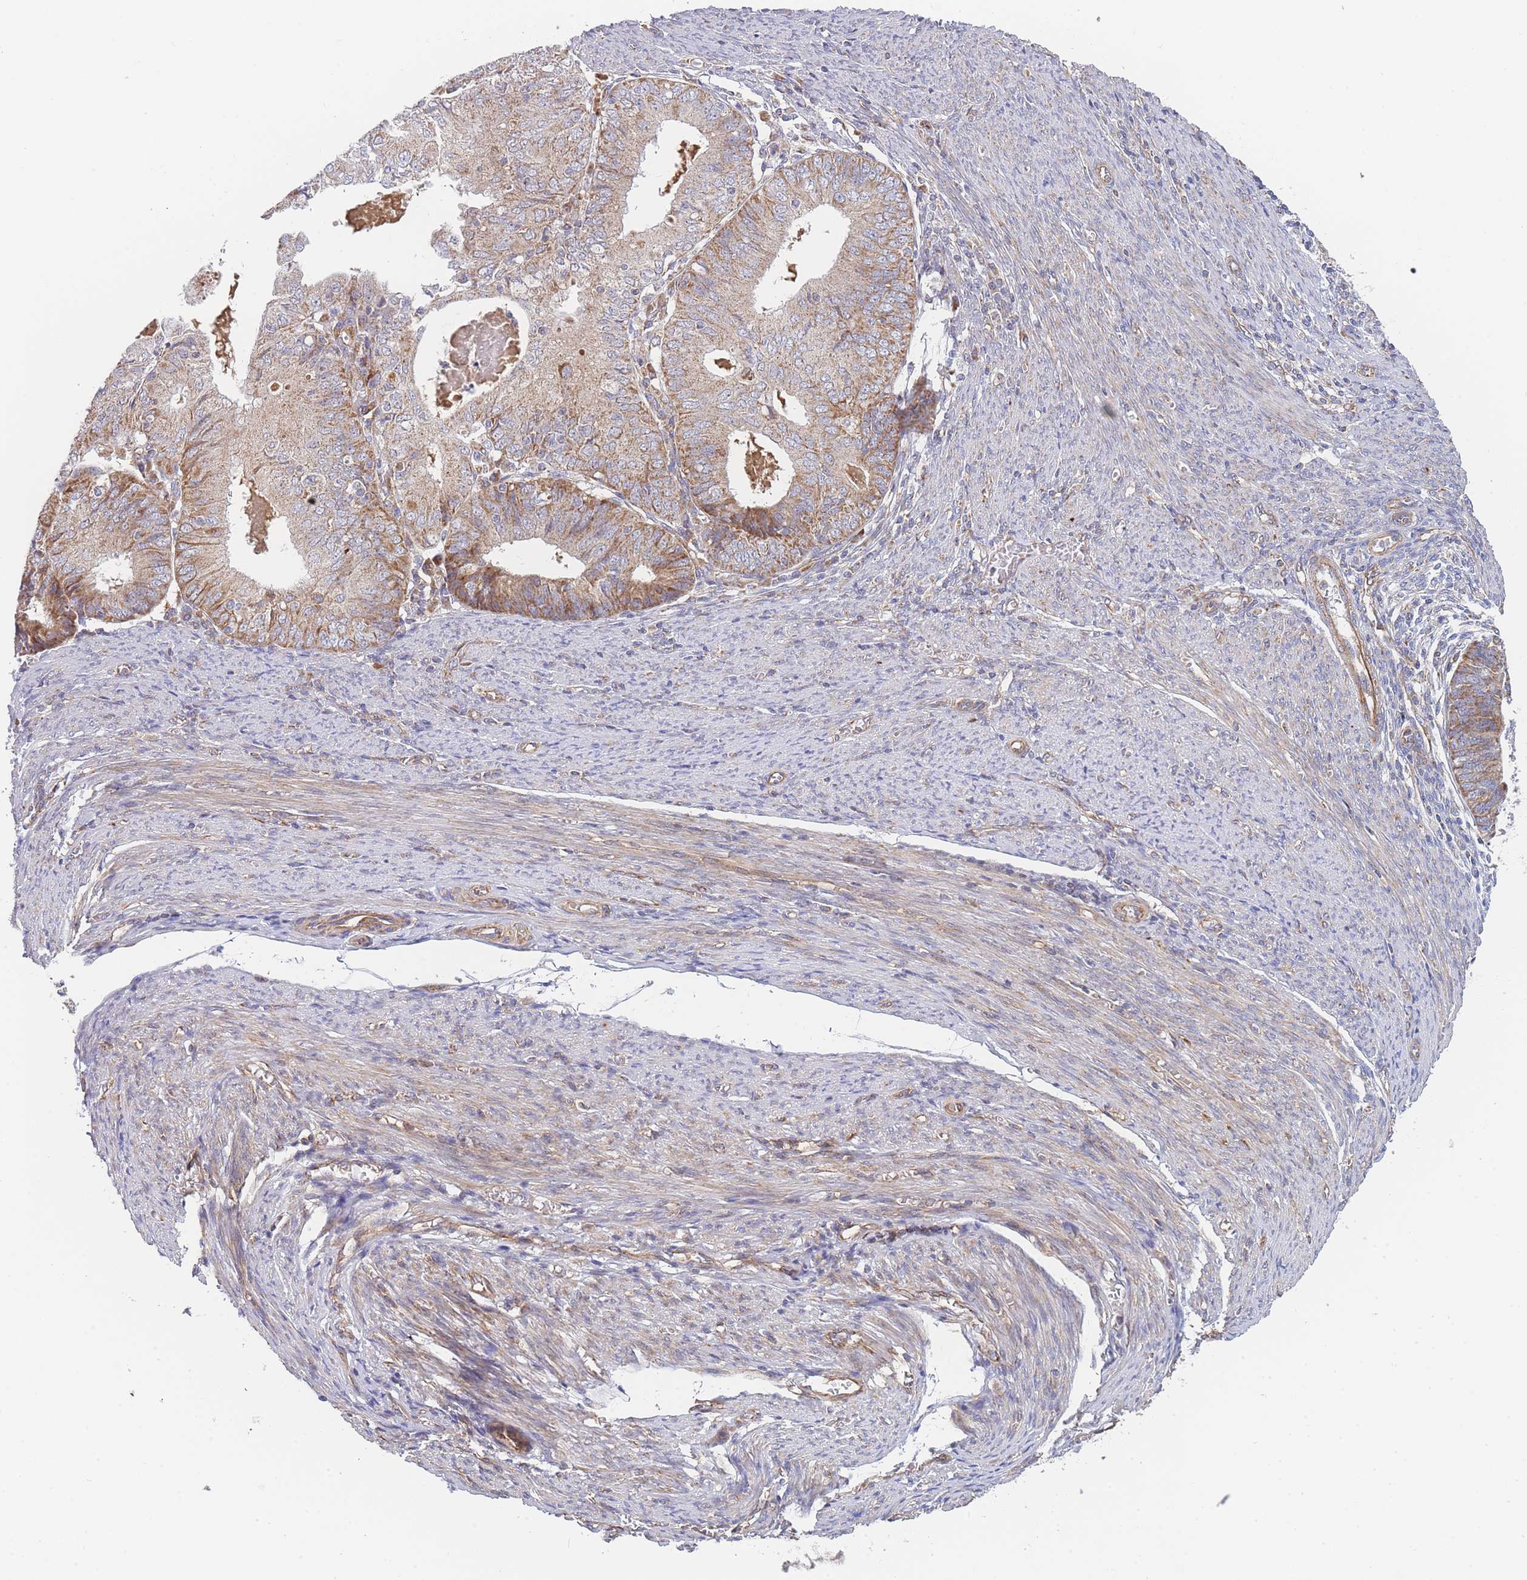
{"staining": {"intensity": "moderate", "quantity": ">75%", "location": "cytoplasmic/membranous"}, "tissue": "endometrial cancer", "cell_type": "Tumor cells", "image_type": "cancer", "snomed": [{"axis": "morphology", "description": "Adenocarcinoma, NOS"}, {"axis": "topography", "description": "Endometrium"}], "caption": "Human endometrial cancer (adenocarcinoma) stained with a brown dye exhibits moderate cytoplasmic/membranous positive expression in approximately >75% of tumor cells.", "gene": "MTRES1", "patient": {"sex": "female", "age": 57}}